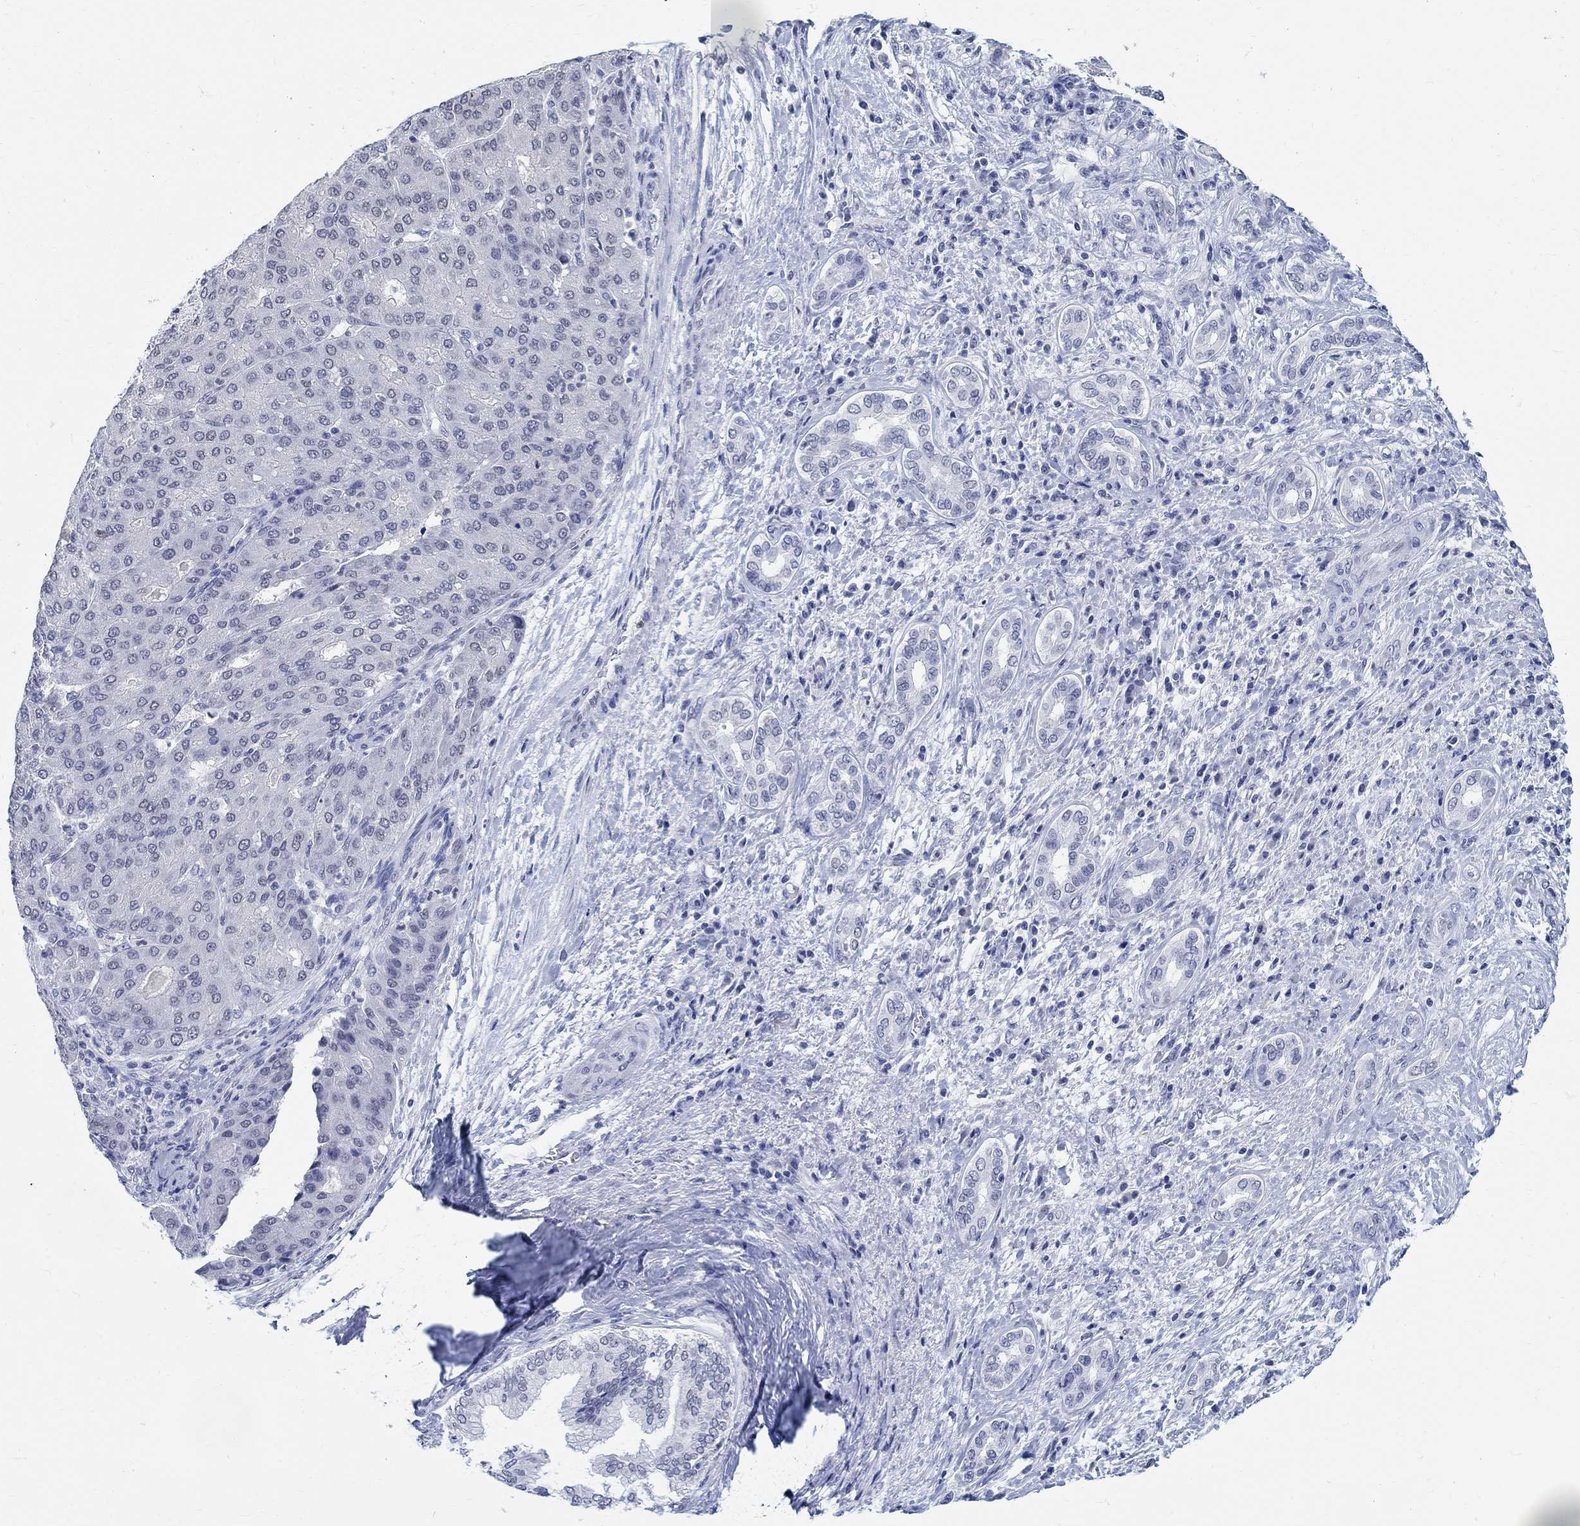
{"staining": {"intensity": "negative", "quantity": "none", "location": "none"}, "tissue": "liver cancer", "cell_type": "Tumor cells", "image_type": "cancer", "snomed": [{"axis": "morphology", "description": "Carcinoma, Hepatocellular, NOS"}, {"axis": "topography", "description": "Liver"}], "caption": "A high-resolution histopathology image shows IHC staining of liver cancer, which displays no significant staining in tumor cells.", "gene": "ANKS1B", "patient": {"sex": "male", "age": 65}}